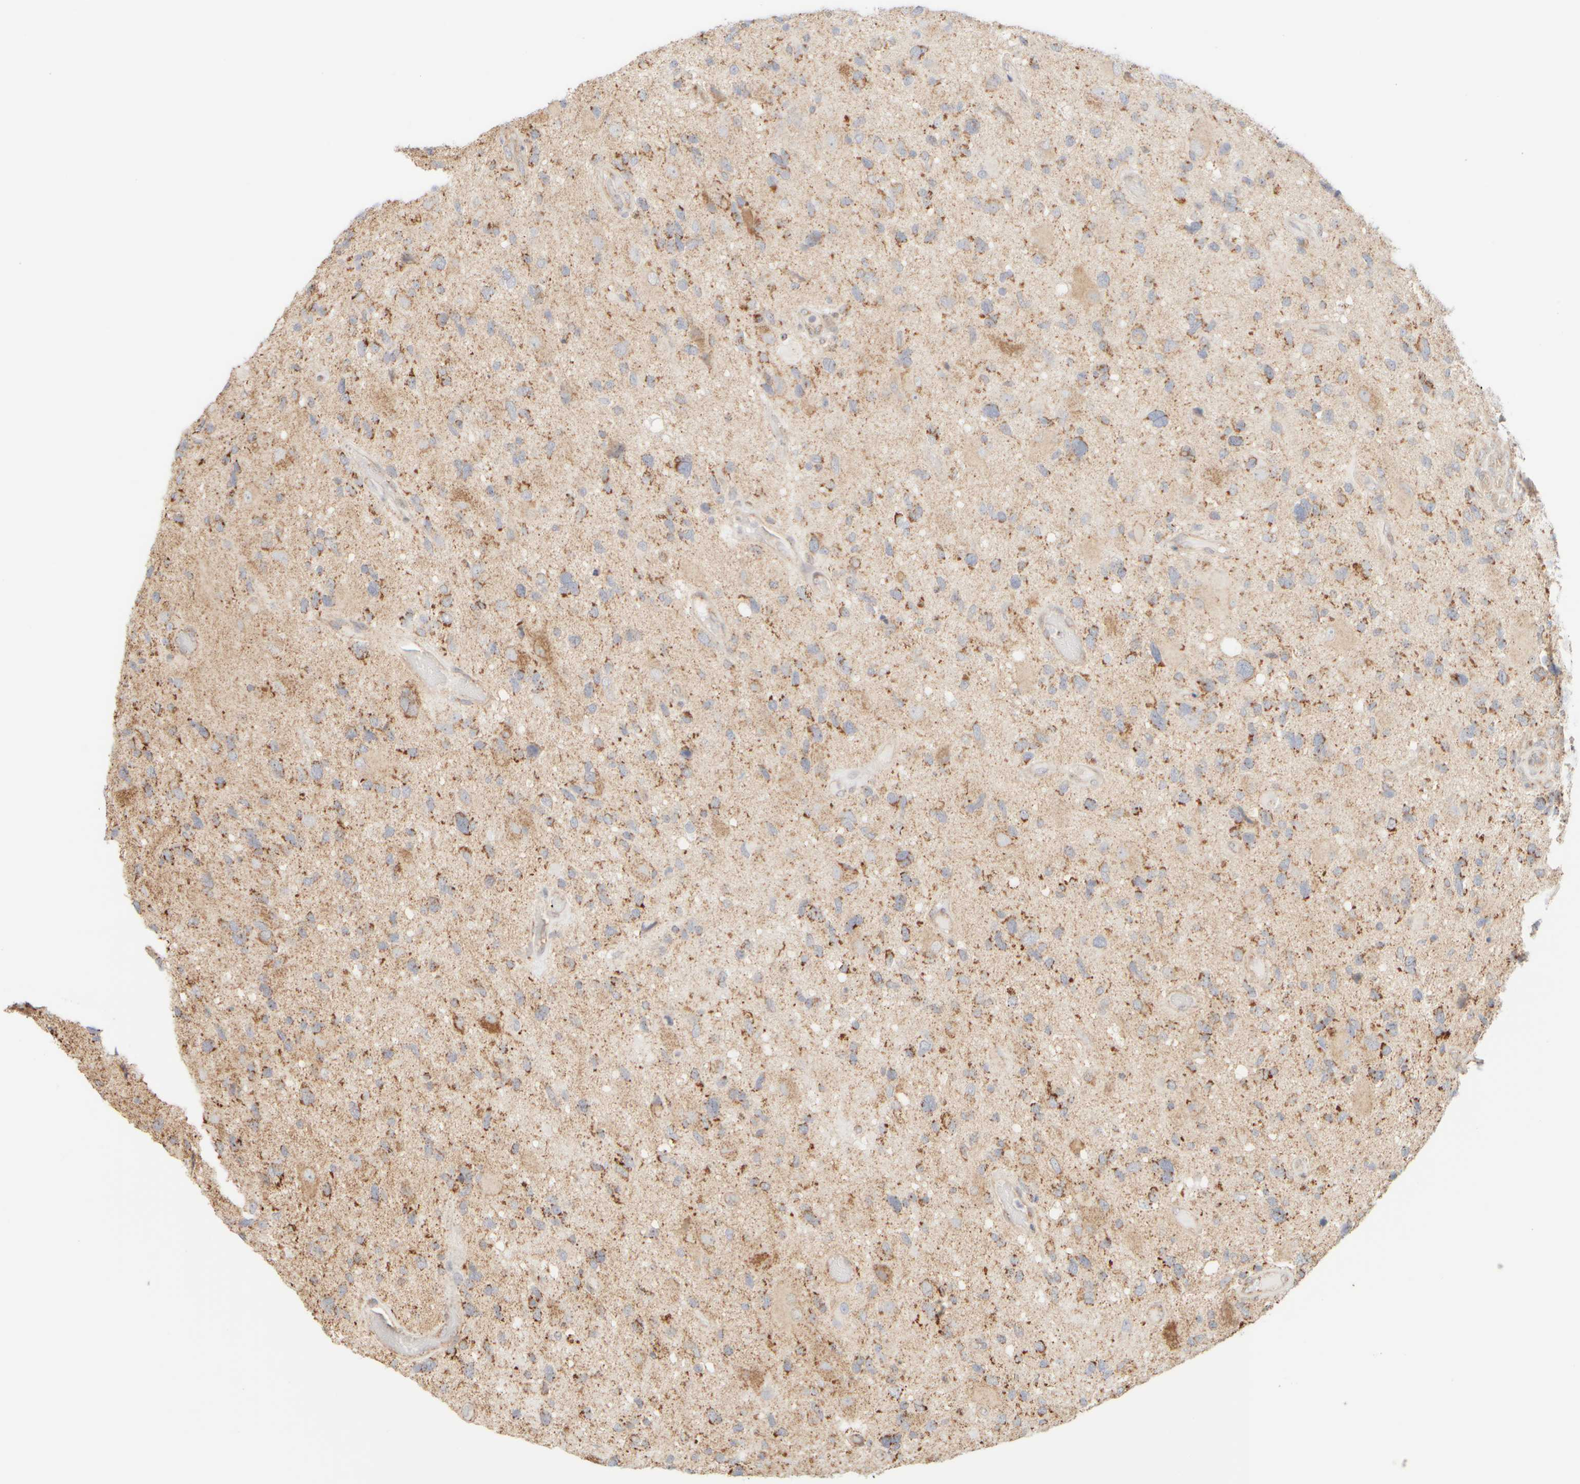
{"staining": {"intensity": "moderate", "quantity": "25%-75%", "location": "cytoplasmic/membranous"}, "tissue": "glioma", "cell_type": "Tumor cells", "image_type": "cancer", "snomed": [{"axis": "morphology", "description": "Glioma, malignant, High grade"}, {"axis": "topography", "description": "Brain"}], "caption": "Protein staining shows moderate cytoplasmic/membranous expression in about 25%-75% of tumor cells in high-grade glioma (malignant).", "gene": "APBB2", "patient": {"sex": "male", "age": 33}}